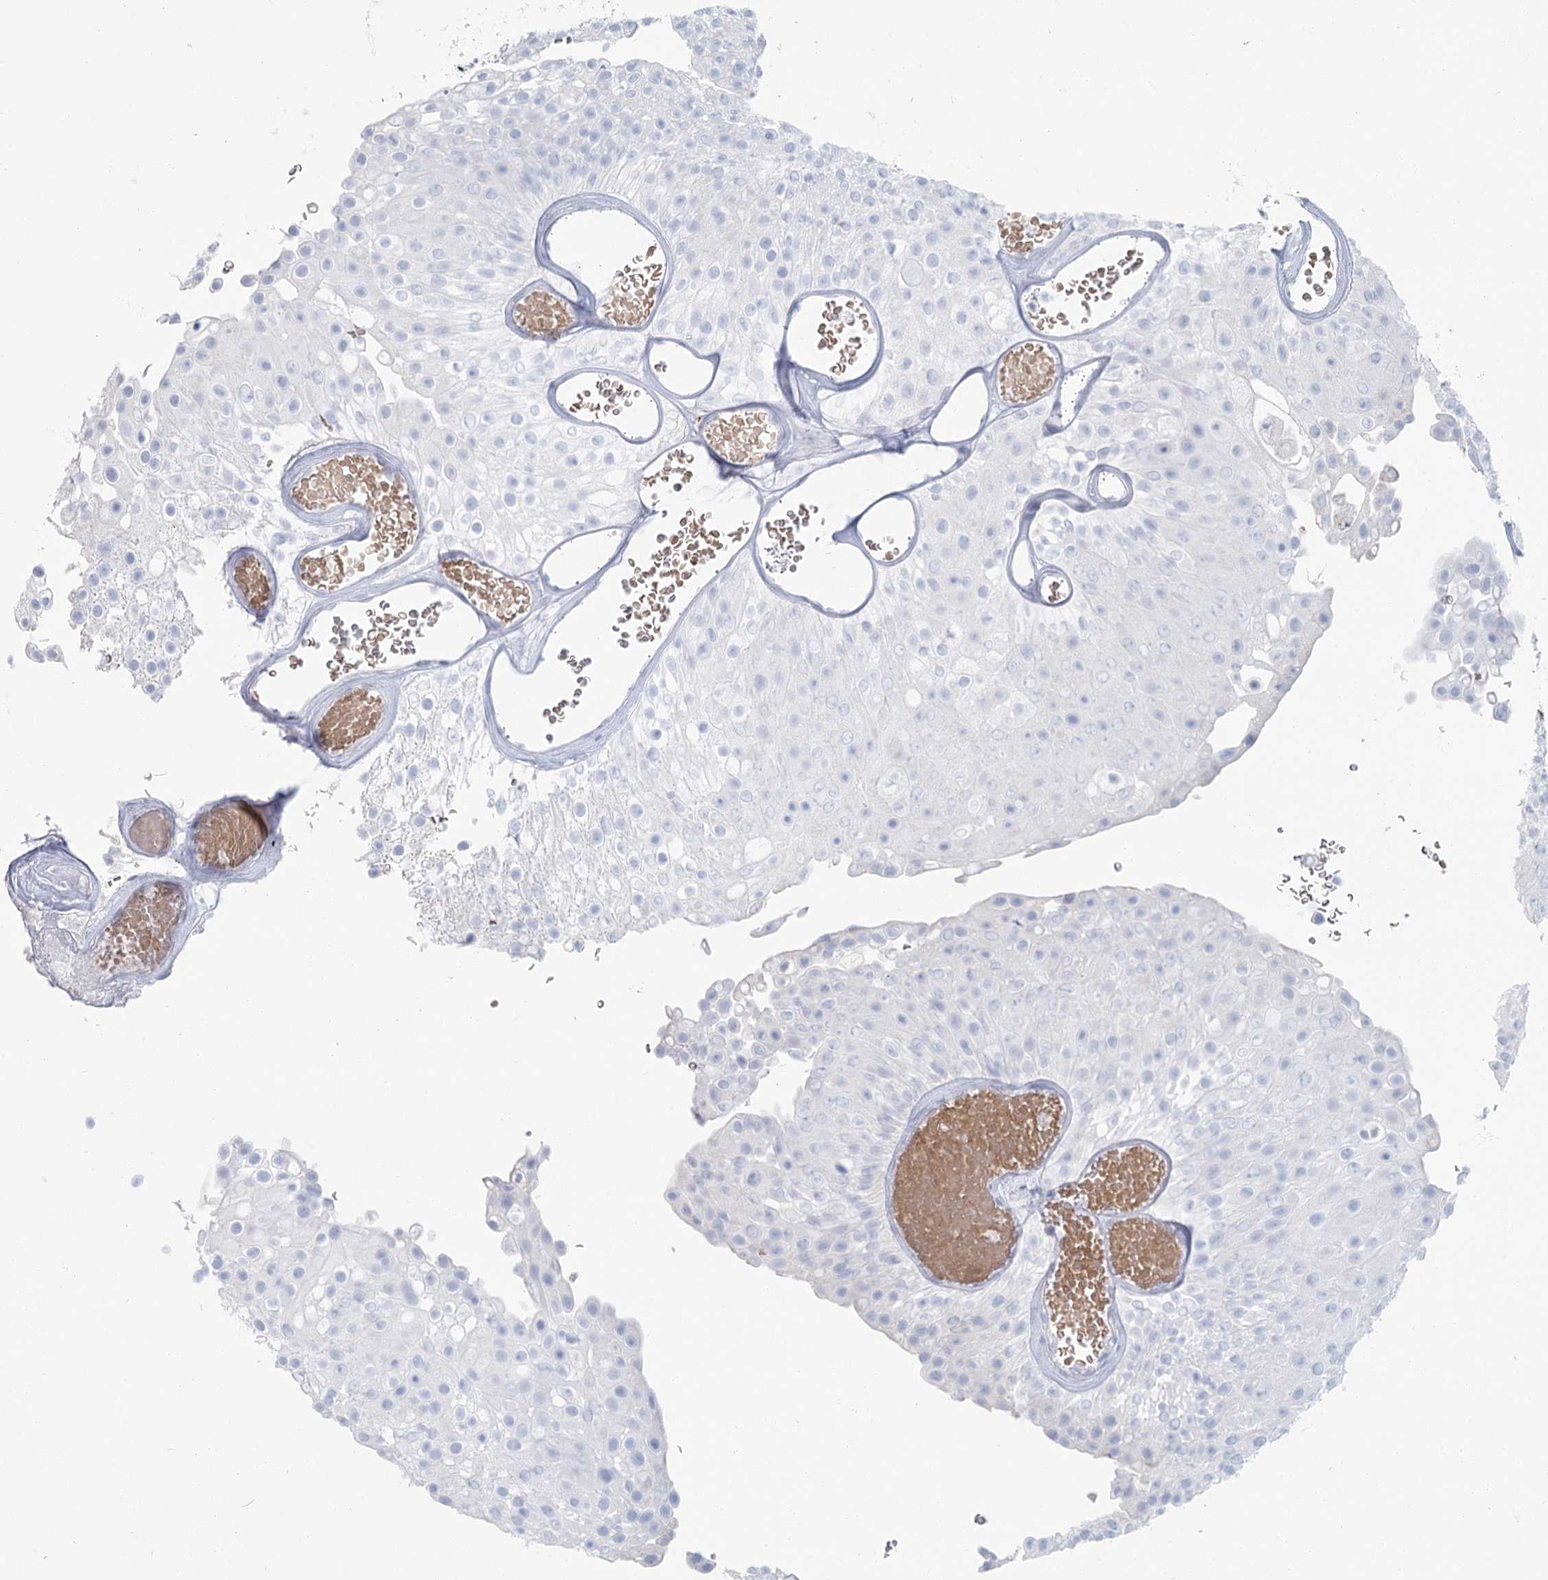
{"staining": {"intensity": "negative", "quantity": "none", "location": "none"}, "tissue": "urothelial cancer", "cell_type": "Tumor cells", "image_type": "cancer", "snomed": [{"axis": "morphology", "description": "Urothelial carcinoma, Low grade"}, {"axis": "topography", "description": "Urinary bladder"}], "caption": "Tumor cells are negative for protein expression in human low-grade urothelial carcinoma. The staining is performed using DAB brown chromogen with nuclei counter-stained in using hematoxylin.", "gene": "IFIT5", "patient": {"sex": "male", "age": 78}}